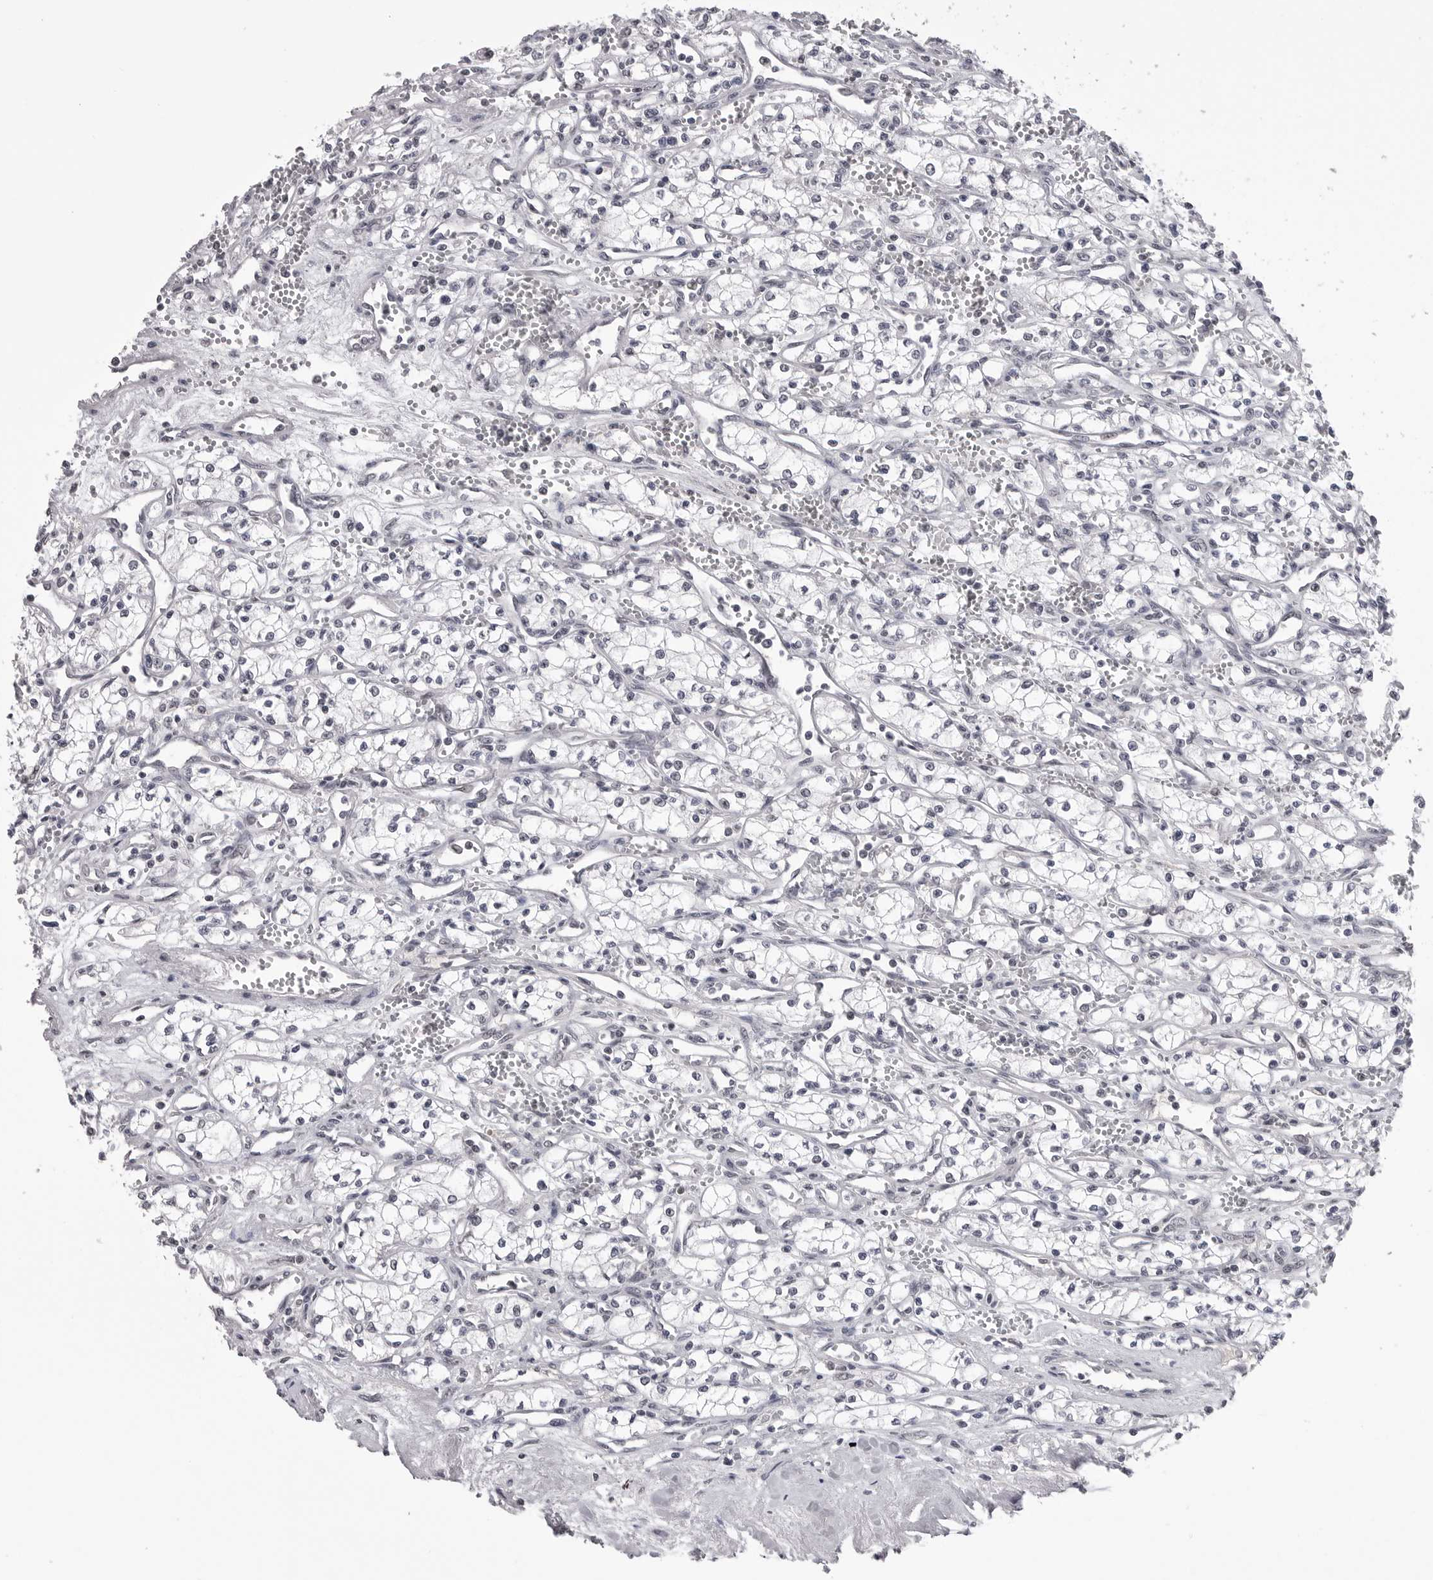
{"staining": {"intensity": "negative", "quantity": "none", "location": "none"}, "tissue": "renal cancer", "cell_type": "Tumor cells", "image_type": "cancer", "snomed": [{"axis": "morphology", "description": "Adenocarcinoma, NOS"}, {"axis": "topography", "description": "Kidney"}], "caption": "A high-resolution micrograph shows IHC staining of renal adenocarcinoma, which shows no significant staining in tumor cells.", "gene": "DLG2", "patient": {"sex": "male", "age": 59}}